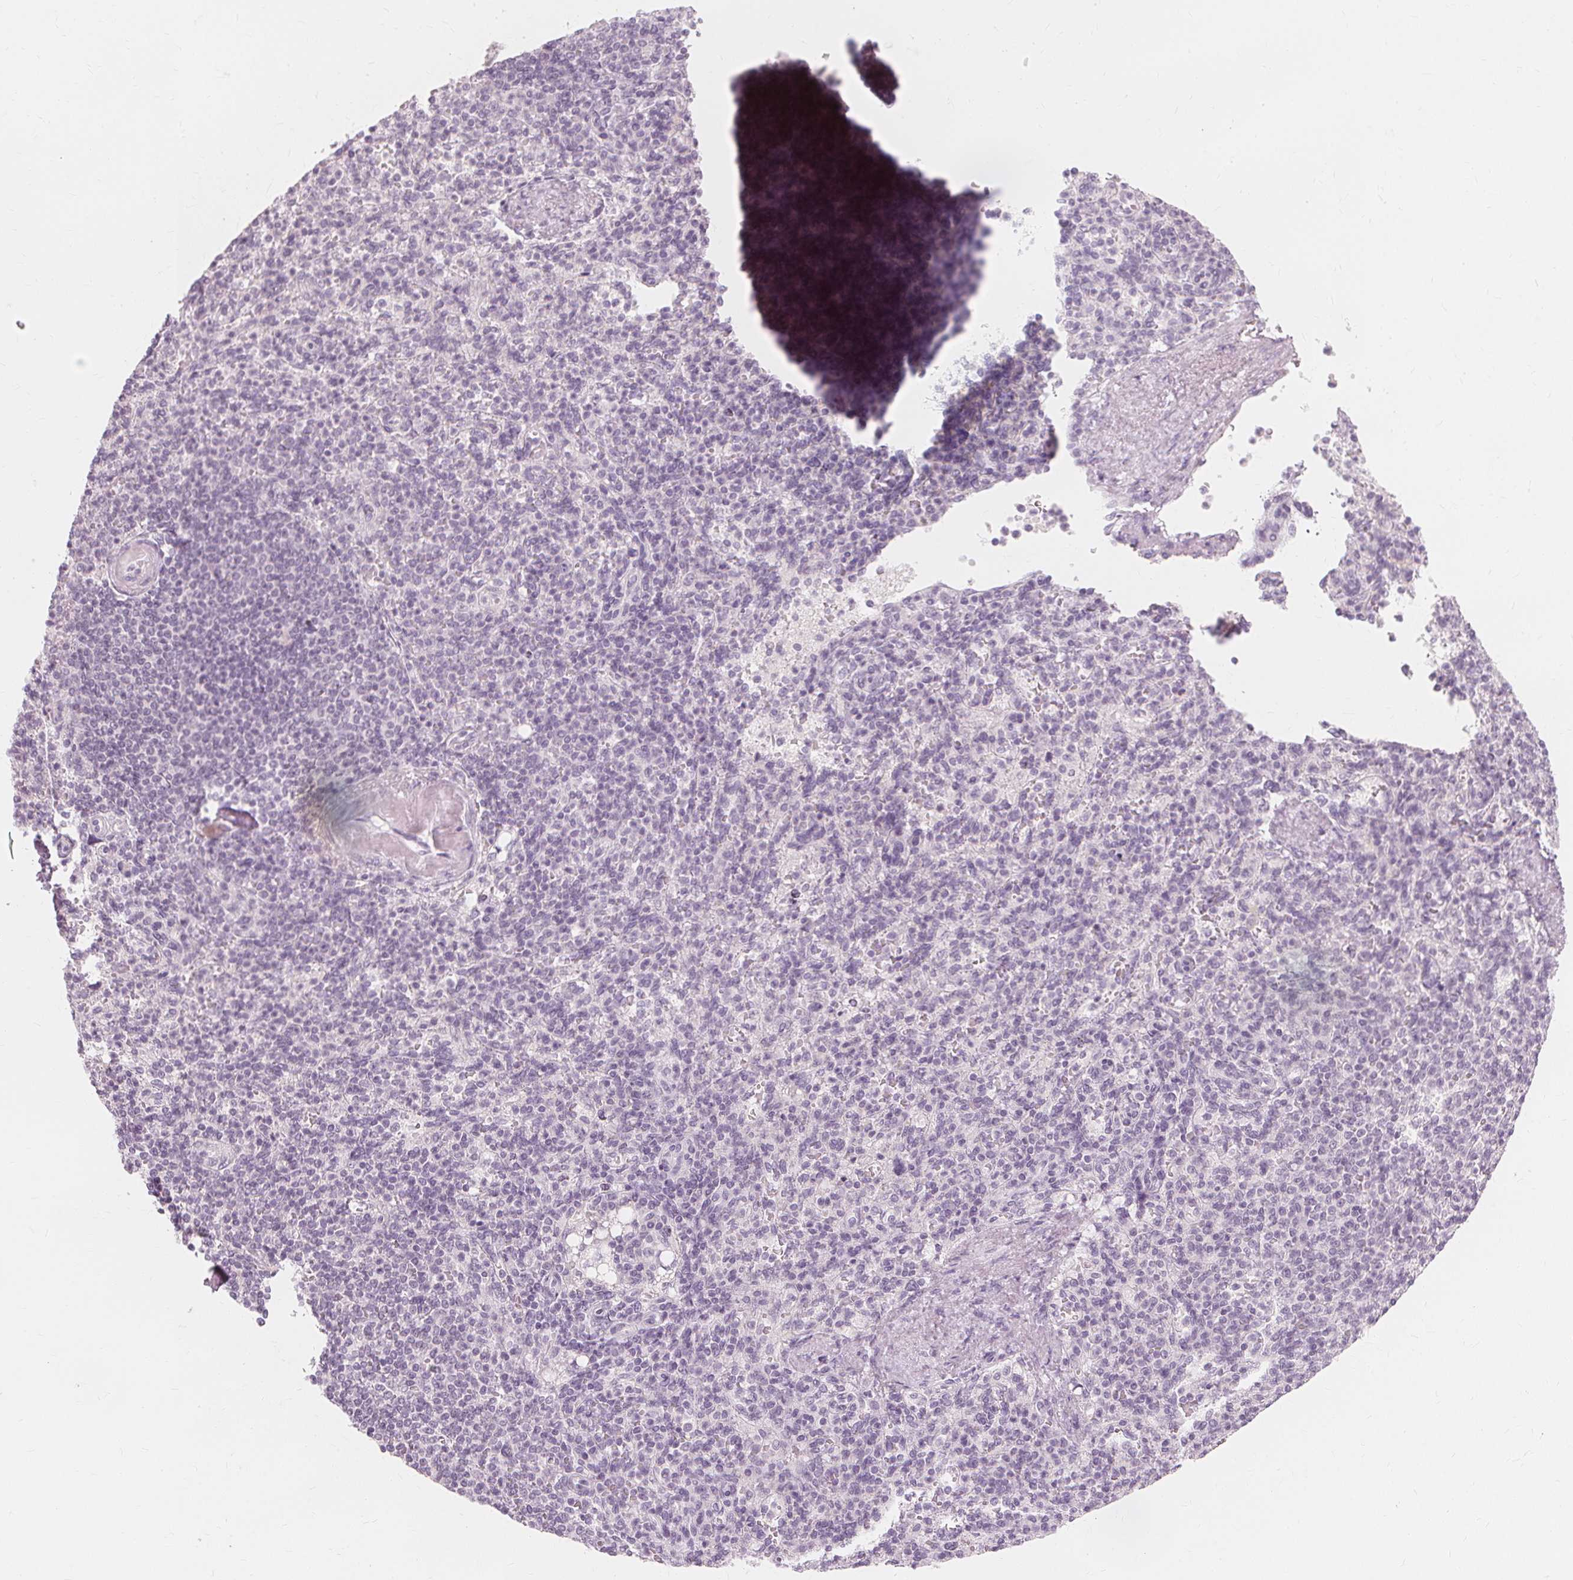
{"staining": {"intensity": "negative", "quantity": "none", "location": "none"}, "tissue": "spleen", "cell_type": "Cells in red pulp", "image_type": "normal", "snomed": [{"axis": "morphology", "description": "Normal tissue, NOS"}, {"axis": "topography", "description": "Spleen"}], "caption": "A high-resolution histopathology image shows immunohistochemistry (IHC) staining of unremarkable spleen, which reveals no significant positivity in cells in red pulp. (DAB immunohistochemistry with hematoxylin counter stain).", "gene": "MUC12", "patient": {"sex": "female", "age": 74}}